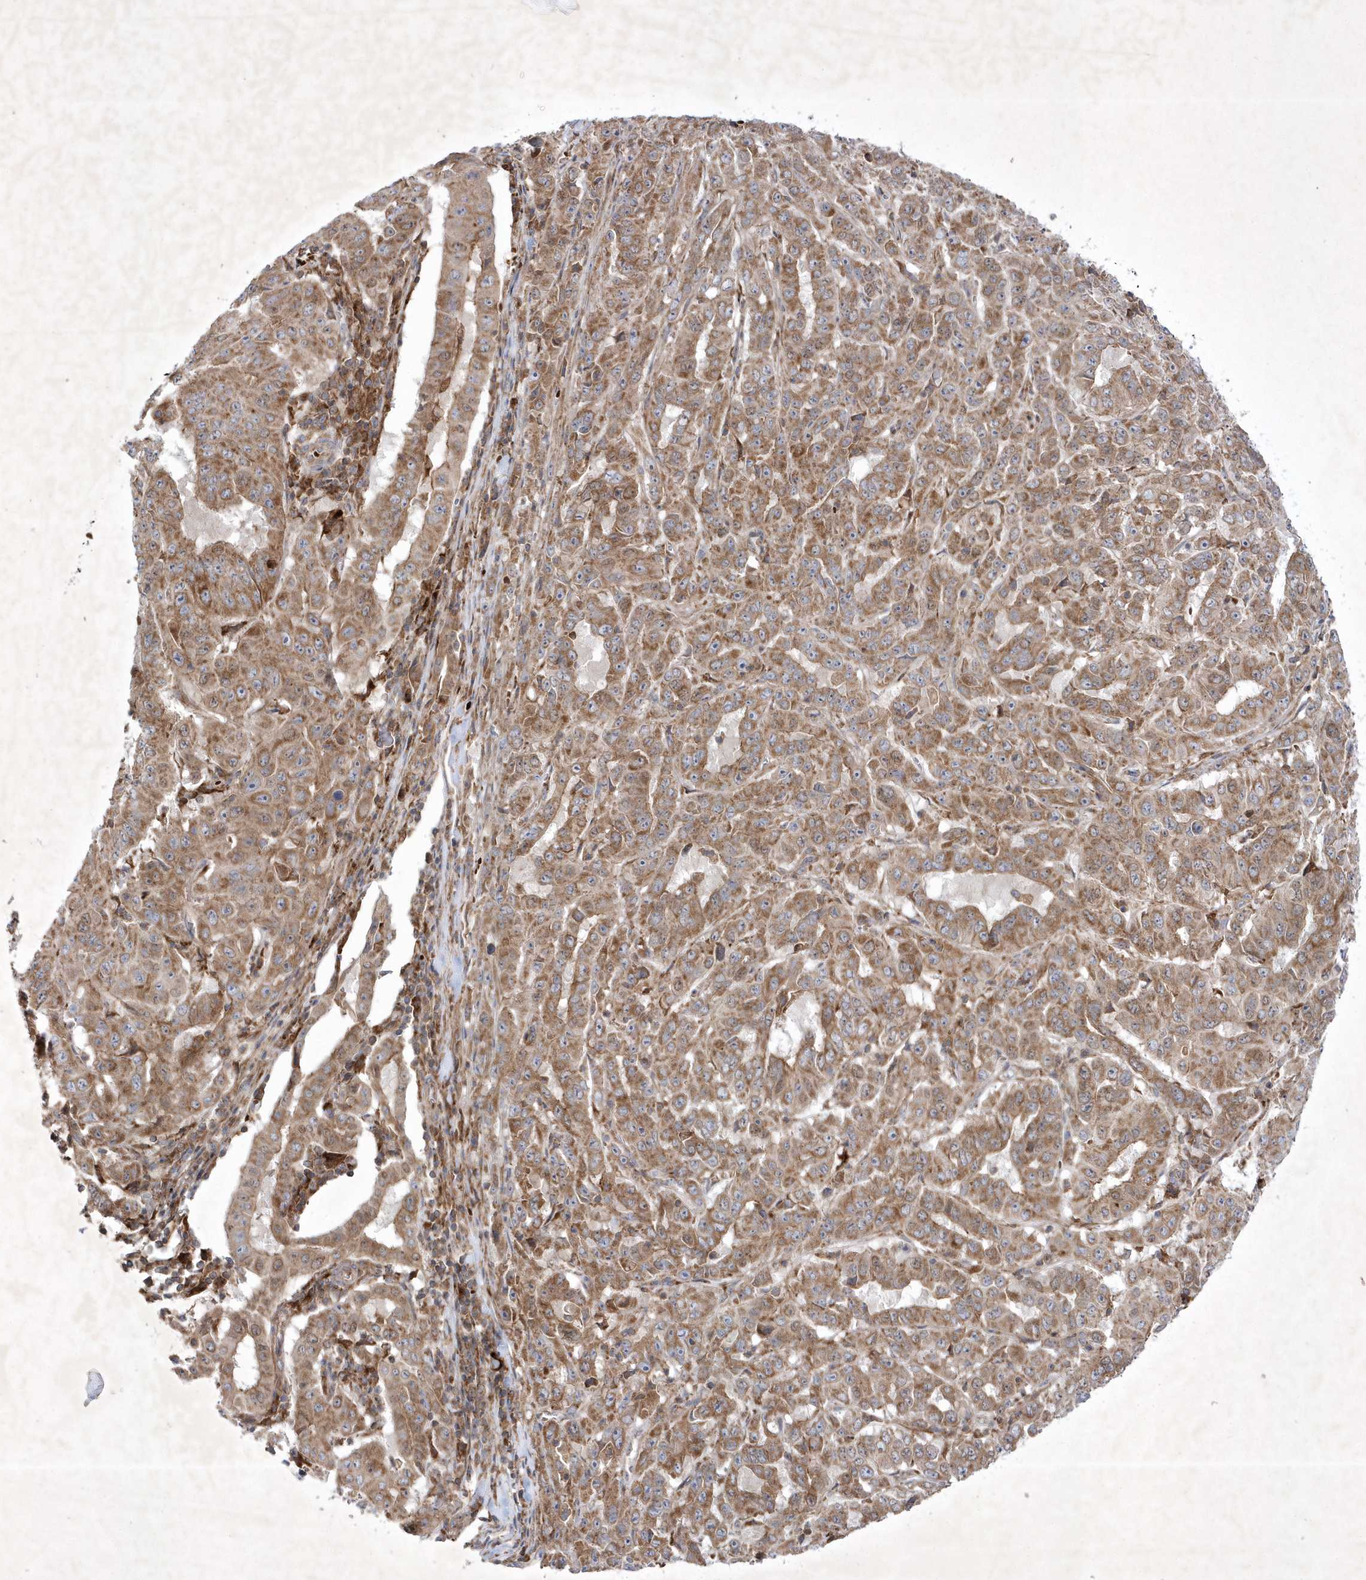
{"staining": {"intensity": "moderate", "quantity": ">75%", "location": "cytoplasmic/membranous"}, "tissue": "pancreatic cancer", "cell_type": "Tumor cells", "image_type": "cancer", "snomed": [{"axis": "morphology", "description": "Adenocarcinoma, NOS"}, {"axis": "topography", "description": "Pancreas"}], "caption": "Immunohistochemical staining of pancreatic adenocarcinoma displays moderate cytoplasmic/membranous protein staining in about >75% of tumor cells. (DAB (3,3'-diaminobenzidine) IHC, brown staining for protein, blue staining for nuclei).", "gene": "OPA1", "patient": {"sex": "male", "age": 63}}